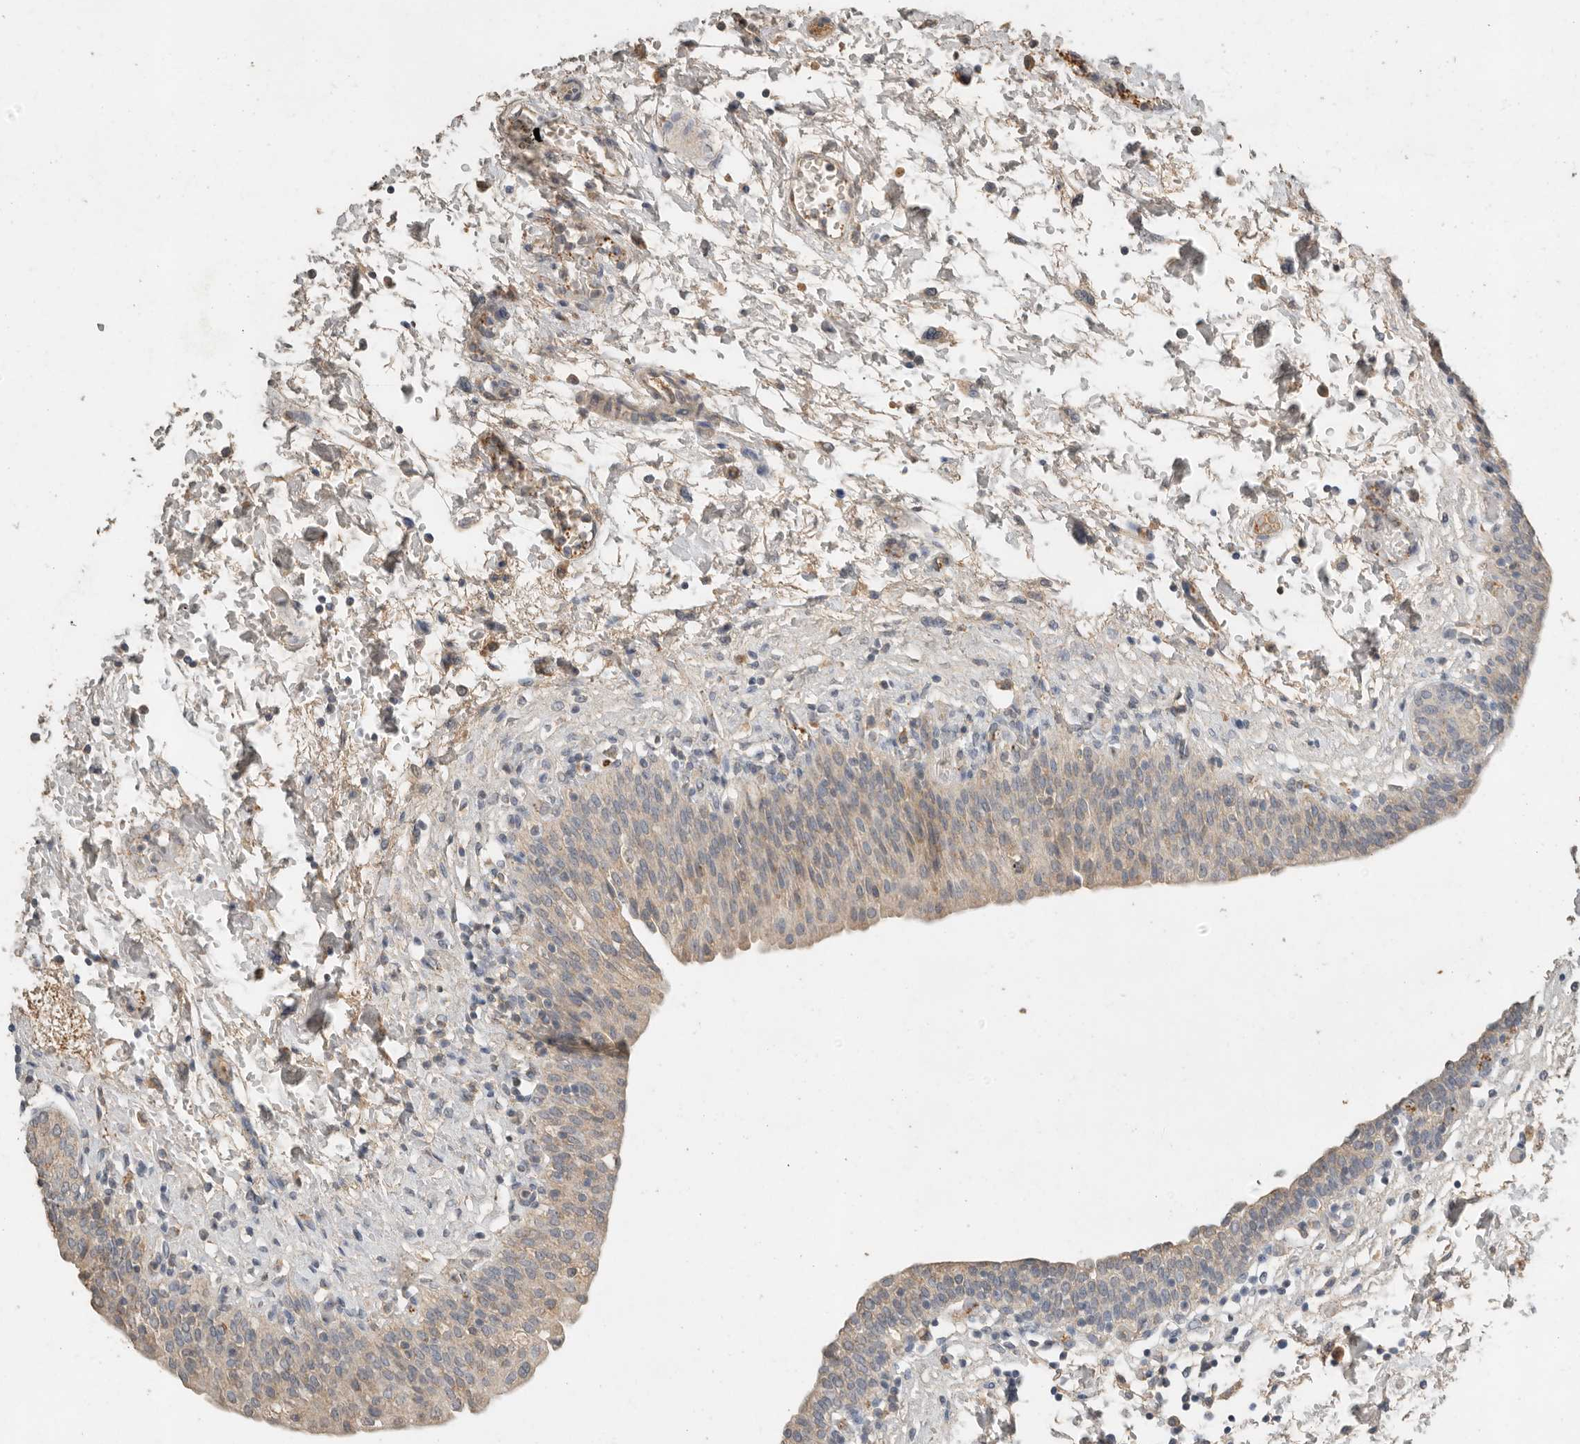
{"staining": {"intensity": "weak", "quantity": "25%-75%", "location": "cytoplasmic/membranous"}, "tissue": "urinary bladder", "cell_type": "Urothelial cells", "image_type": "normal", "snomed": [{"axis": "morphology", "description": "Normal tissue, NOS"}, {"axis": "topography", "description": "Urinary bladder"}], "caption": "IHC photomicrograph of normal urinary bladder stained for a protein (brown), which shows low levels of weak cytoplasmic/membranous positivity in approximately 25%-75% of urothelial cells.", "gene": "CTF1", "patient": {"sex": "male", "age": 55}}